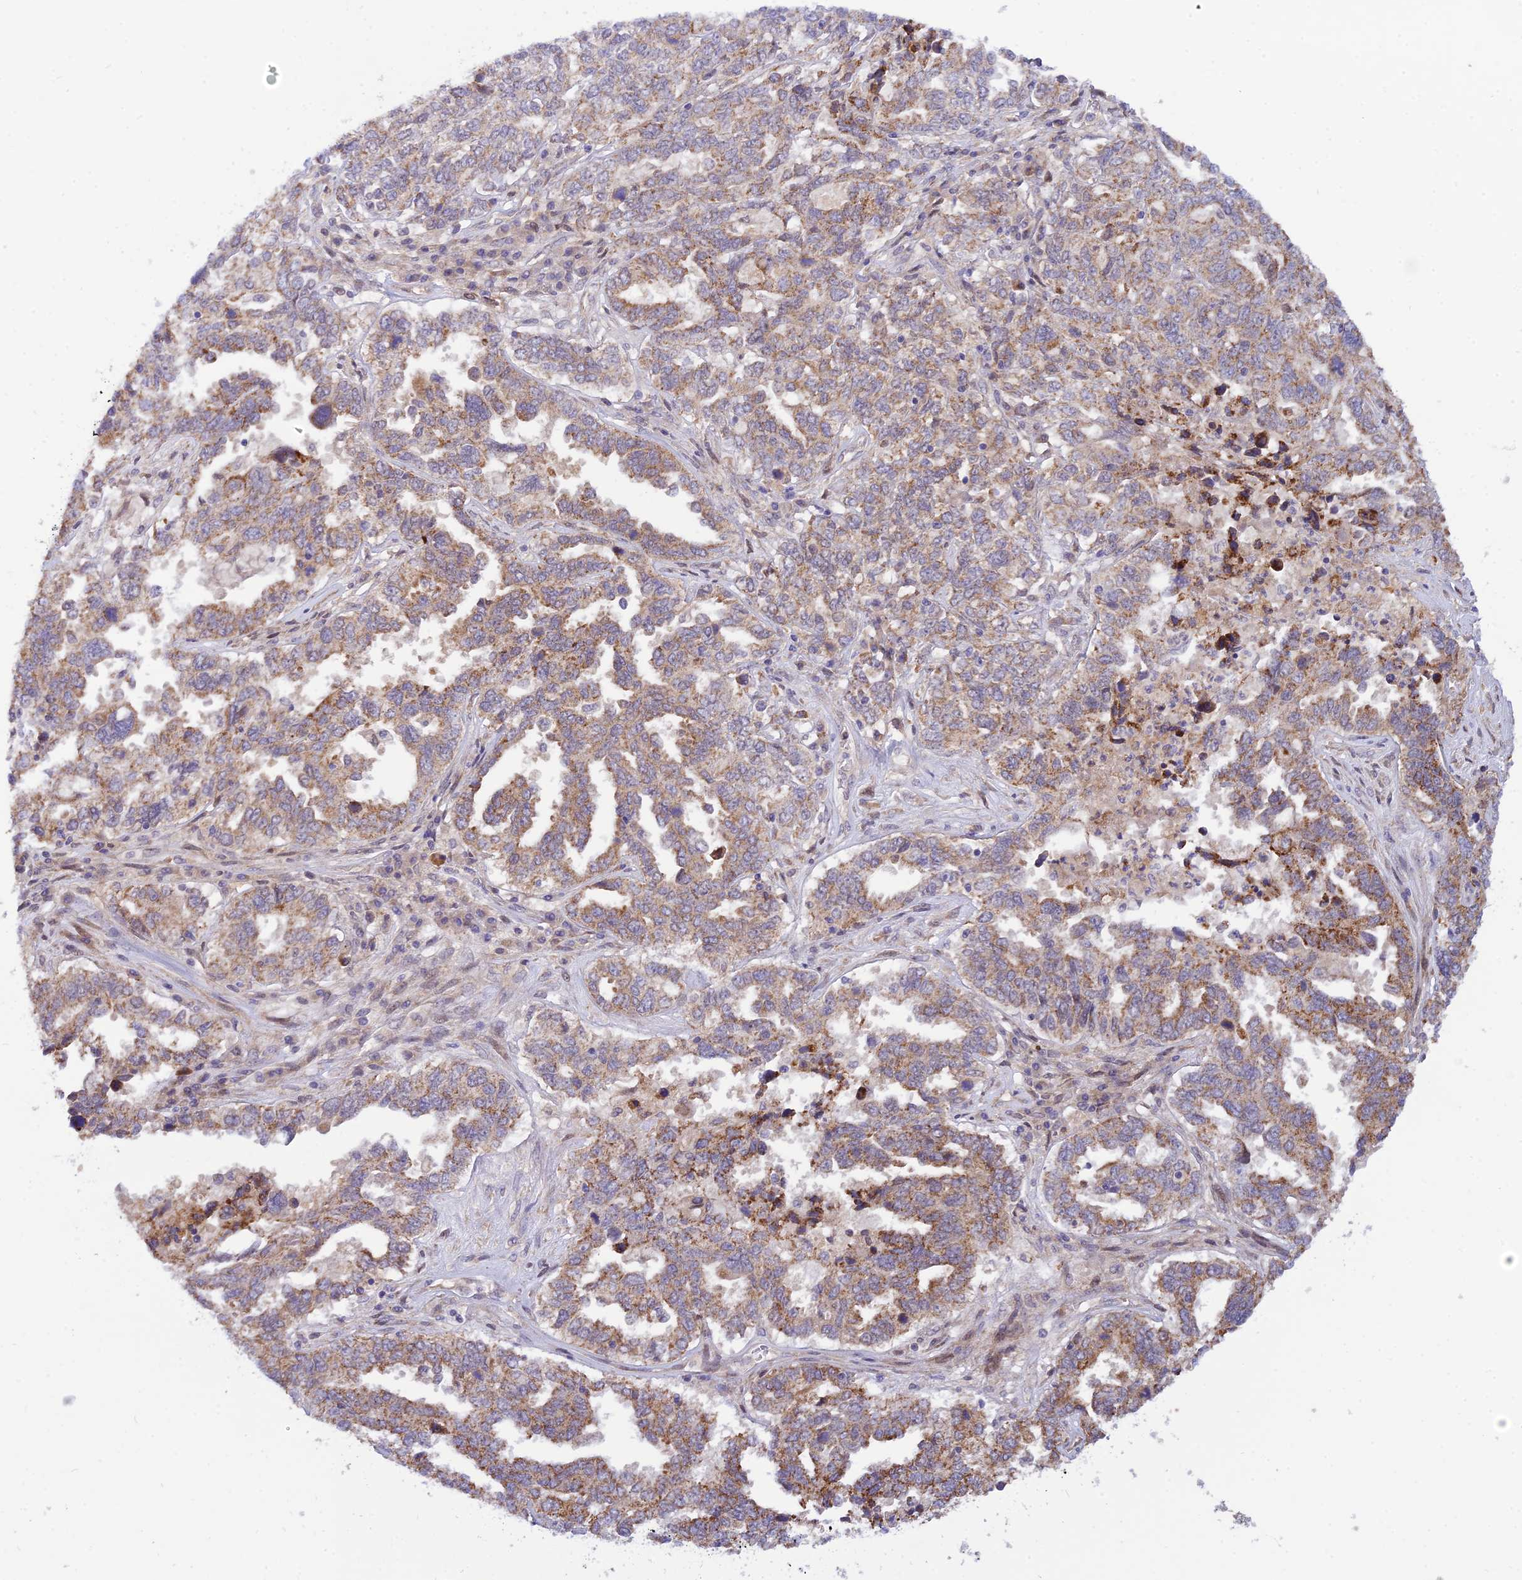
{"staining": {"intensity": "moderate", "quantity": ">75%", "location": "cytoplasmic/membranous"}, "tissue": "ovarian cancer", "cell_type": "Tumor cells", "image_type": "cancer", "snomed": [{"axis": "morphology", "description": "Carcinoma, endometroid"}, {"axis": "topography", "description": "Ovary"}], "caption": "Ovarian endometroid carcinoma stained with immunohistochemistry exhibits moderate cytoplasmic/membranous positivity in about >75% of tumor cells.", "gene": "TRIM43B", "patient": {"sex": "female", "age": 62}}